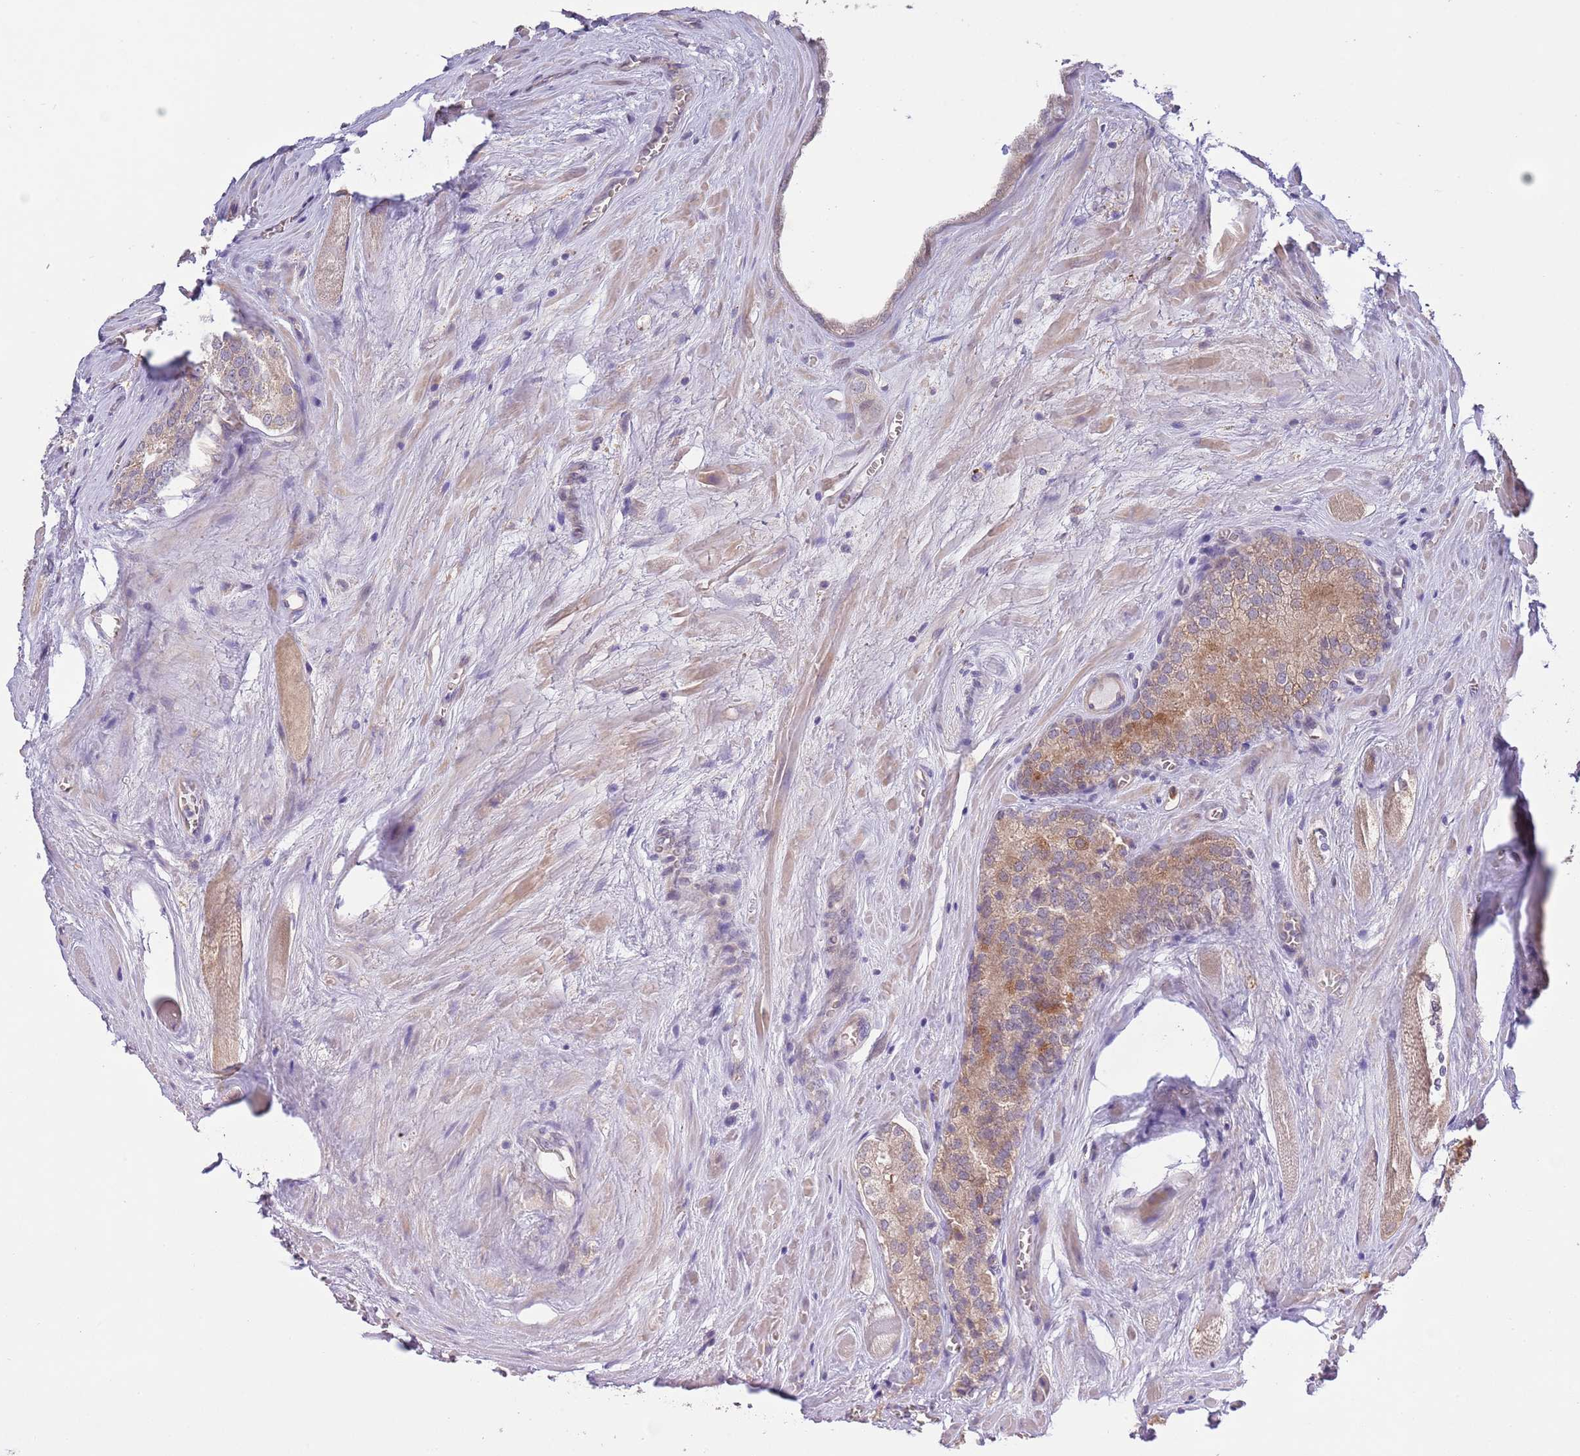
{"staining": {"intensity": "weak", "quantity": "25%-75%", "location": "cytoplasmic/membranous"}, "tissue": "prostate cancer", "cell_type": "Tumor cells", "image_type": "cancer", "snomed": [{"axis": "morphology", "description": "Adenocarcinoma, Low grade"}, {"axis": "topography", "description": "Prostate"}], "caption": "This photomicrograph reveals immunohistochemistry (IHC) staining of low-grade adenocarcinoma (prostate), with low weak cytoplasmic/membranous expression in approximately 25%-75% of tumor cells.", "gene": "LIPJ", "patient": {"sex": "male", "age": 68}}